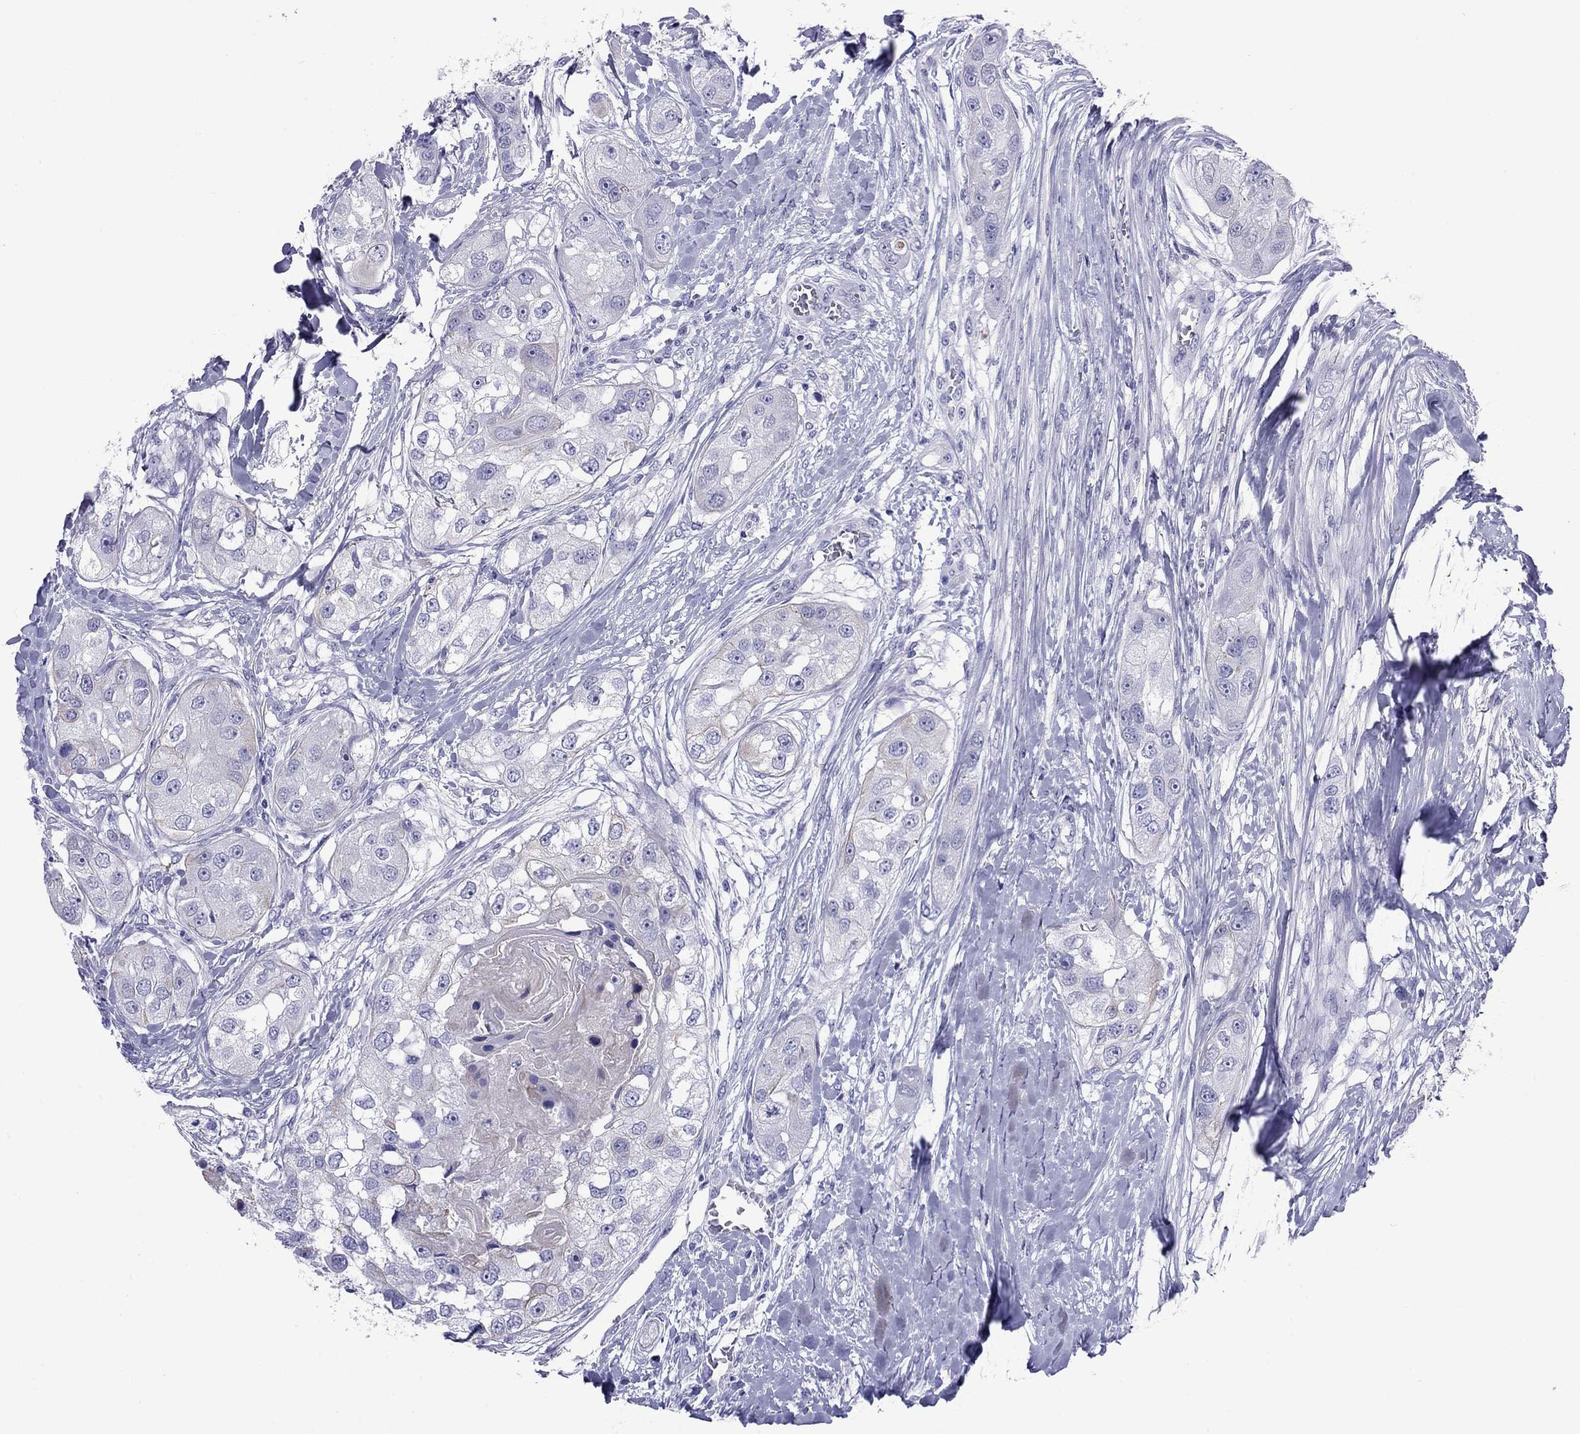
{"staining": {"intensity": "negative", "quantity": "none", "location": "none"}, "tissue": "head and neck cancer", "cell_type": "Tumor cells", "image_type": "cancer", "snomed": [{"axis": "morphology", "description": "Normal tissue, NOS"}, {"axis": "morphology", "description": "Squamous cell carcinoma, NOS"}, {"axis": "topography", "description": "Skeletal muscle"}, {"axis": "topography", "description": "Head-Neck"}], "caption": "Immunohistochemical staining of human squamous cell carcinoma (head and neck) demonstrates no significant staining in tumor cells.", "gene": "CMYA5", "patient": {"sex": "male", "age": 51}}